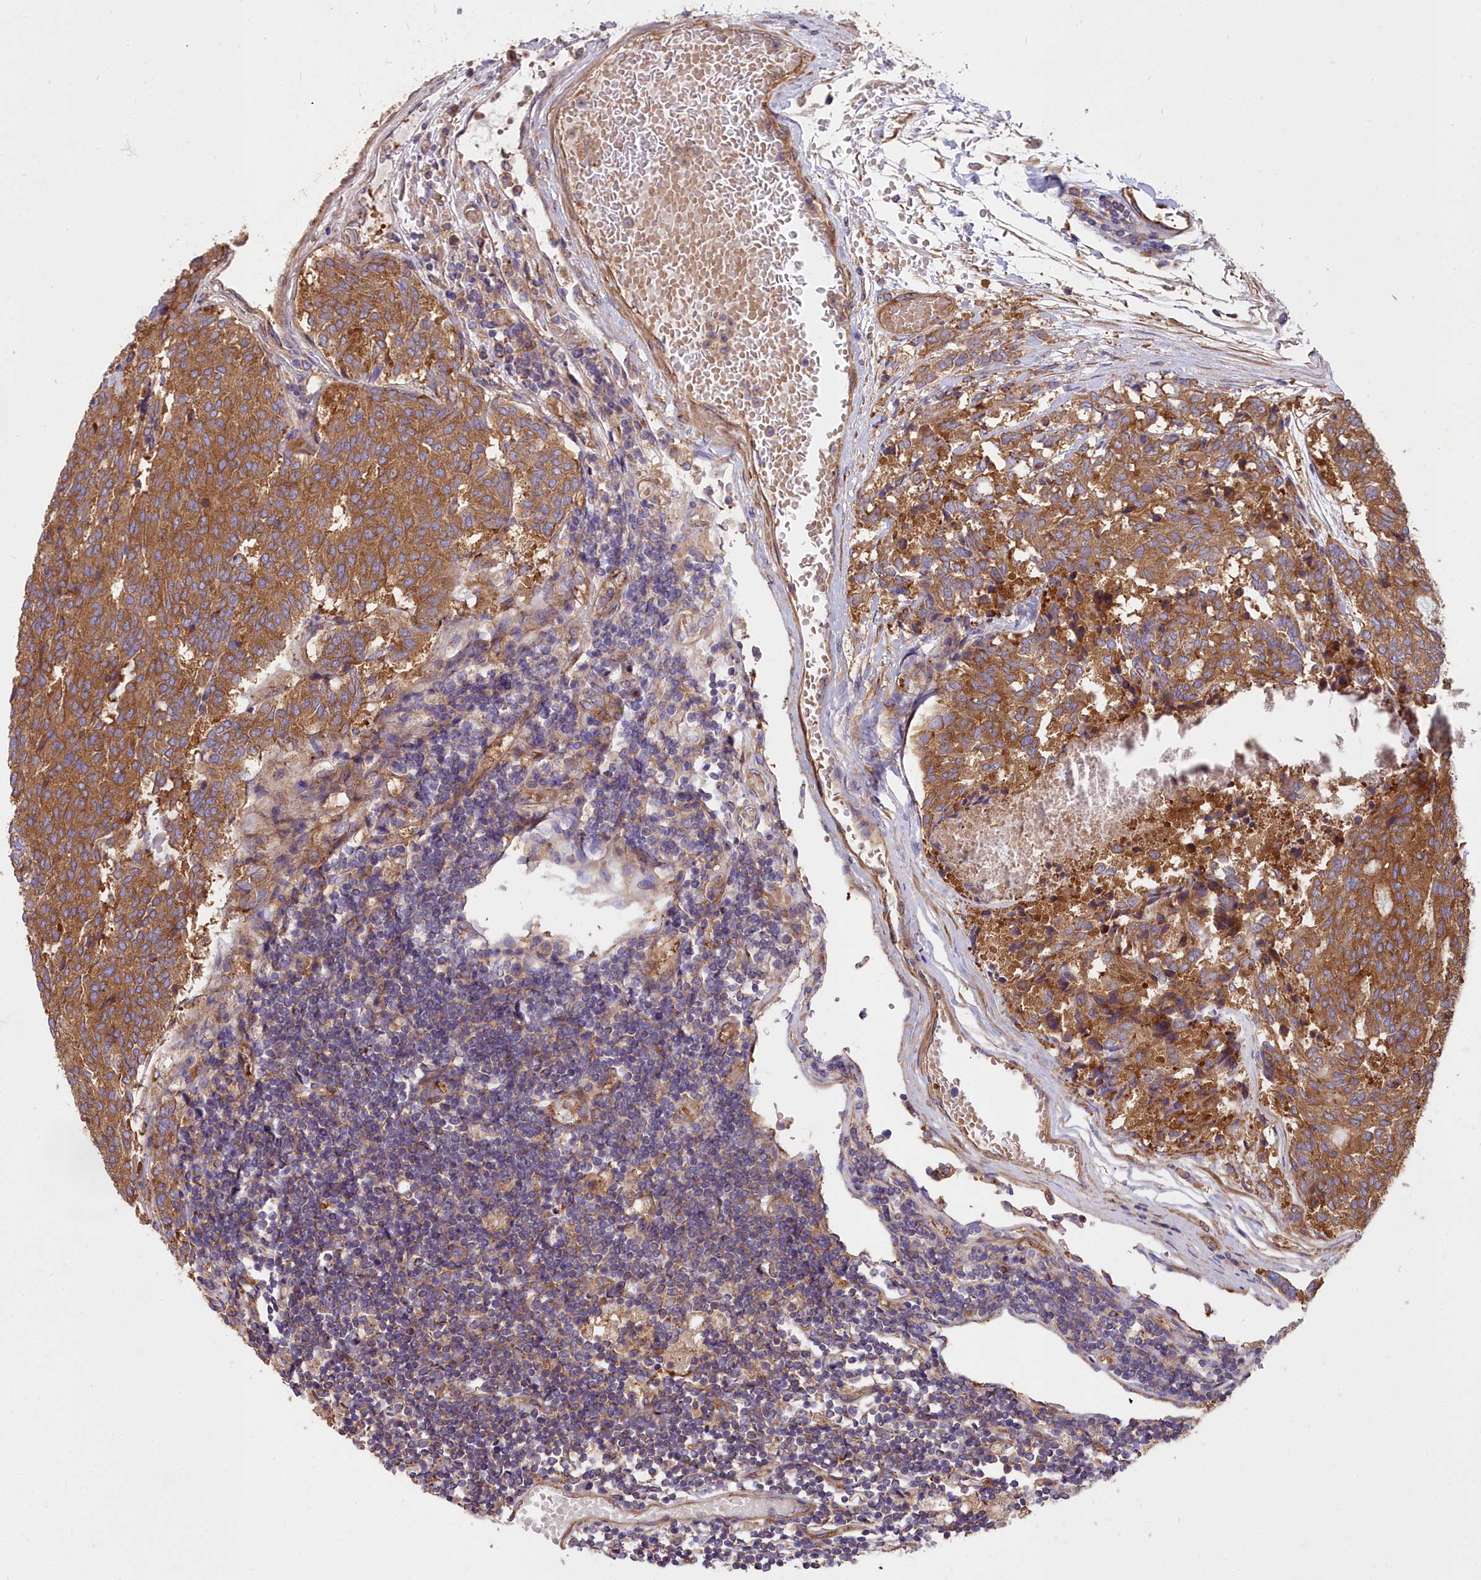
{"staining": {"intensity": "moderate", "quantity": ">75%", "location": "cytoplasmic/membranous"}, "tissue": "carcinoid", "cell_type": "Tumor cells", "image_type": "cancer", "snomed": [{"axis": "morphology", "description": "Carcinoid, malignant, NOS"}, {"axis": "topography", "description": "Pancreas"}], "caption": "Brown immunohistochemical staining in human carcinoid reveals moderate cytoplasmic/membranous expression in approximately >75% of tumor cells.", "gene": "DCTN3", "patient": {"sex": "female", "age": 54}}